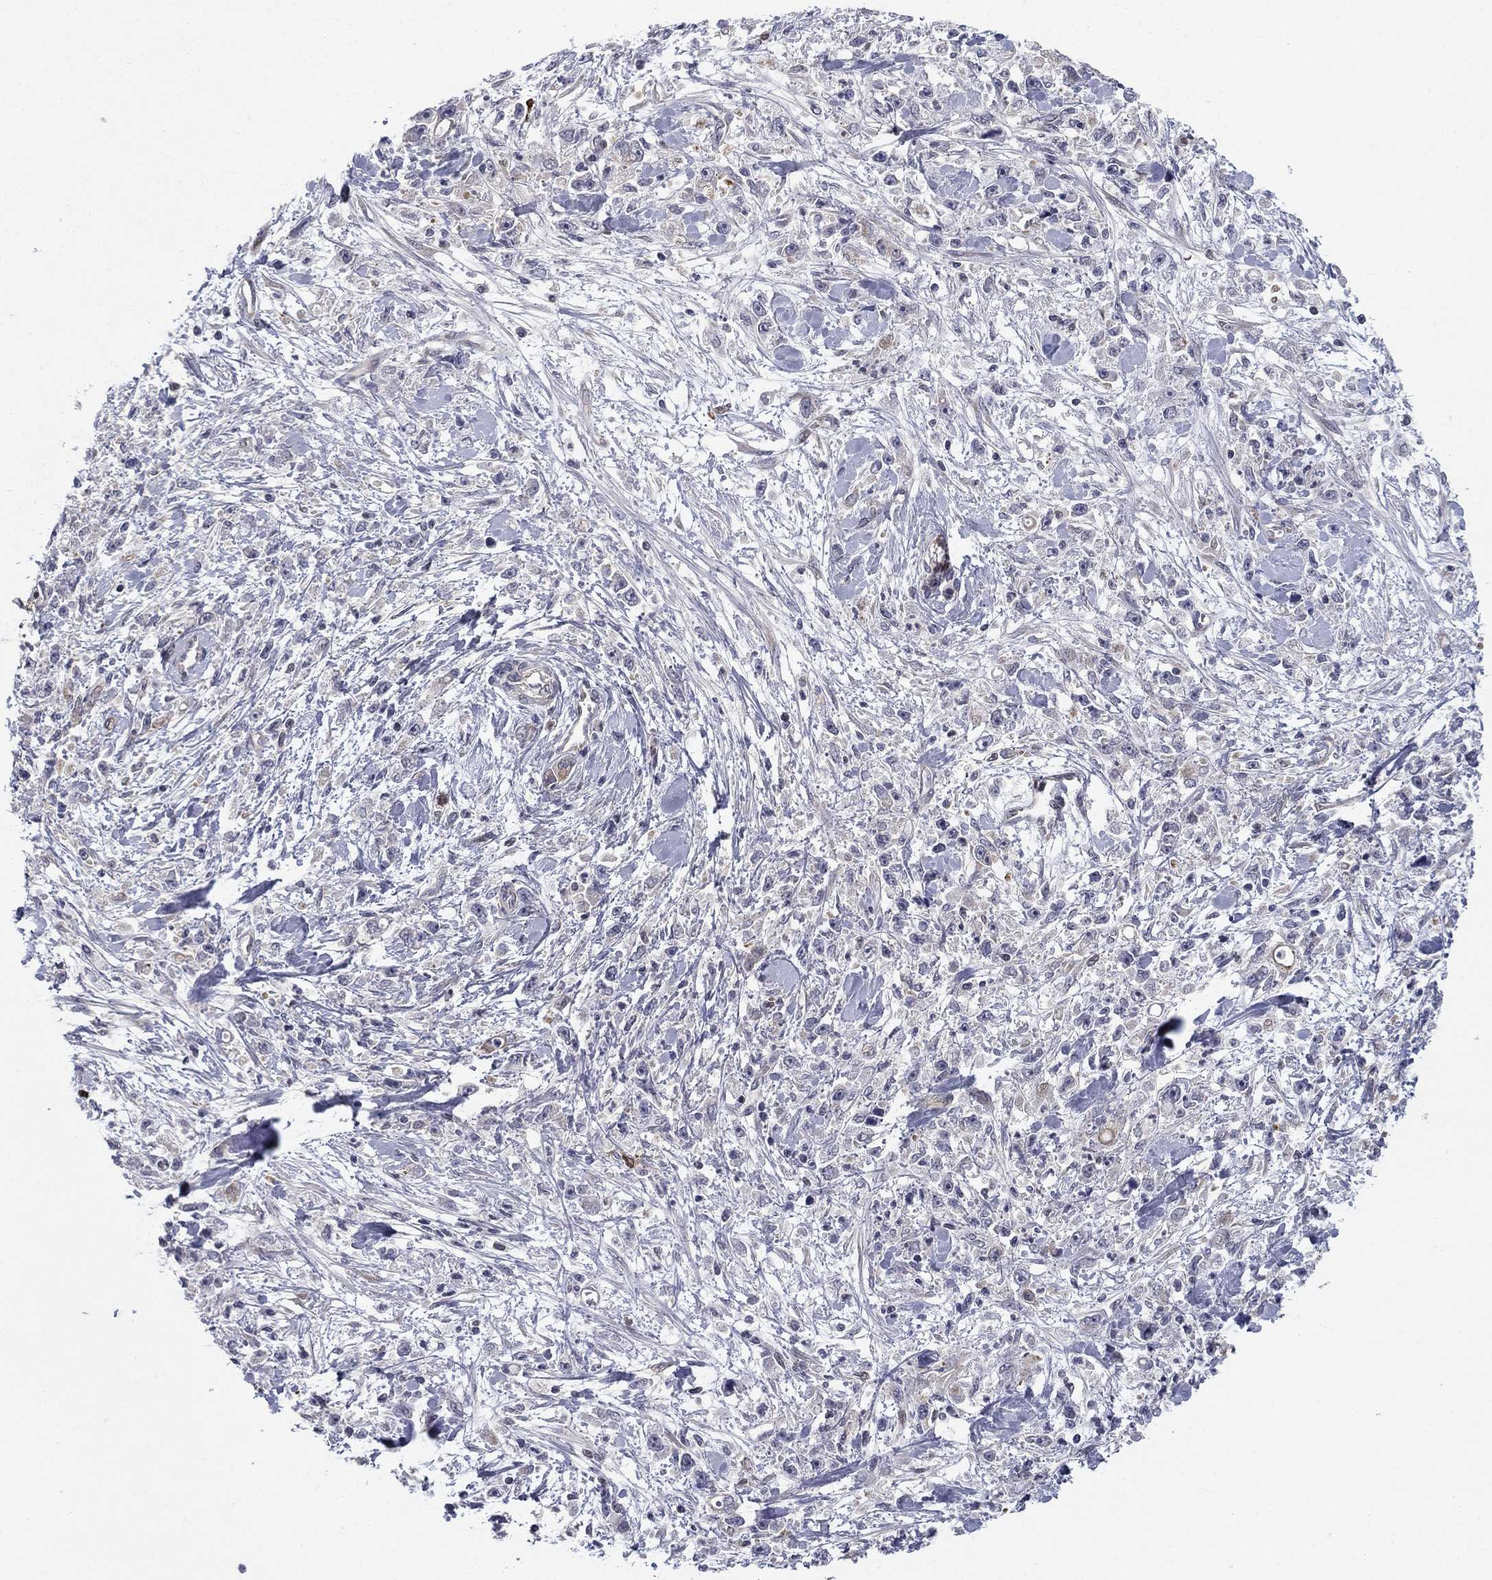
{"staining": {"intensity": "negative", "quantity": "none", "location": "none"}, "tissue": "stomach cancer", "cell_type": "Tumor cells", "image_type": "cancer", "snomed": [{"axis": "morphology", "description": "Adenocarcinoma, NOS"}, {"axis": "topography", "description": "Stomach"}], "caption": "Micrograph shows no significant protein staining in tumor cells of stomach cancer.", "gene": "BCL11A", "patient": {"sex": "female", "age": 59}}